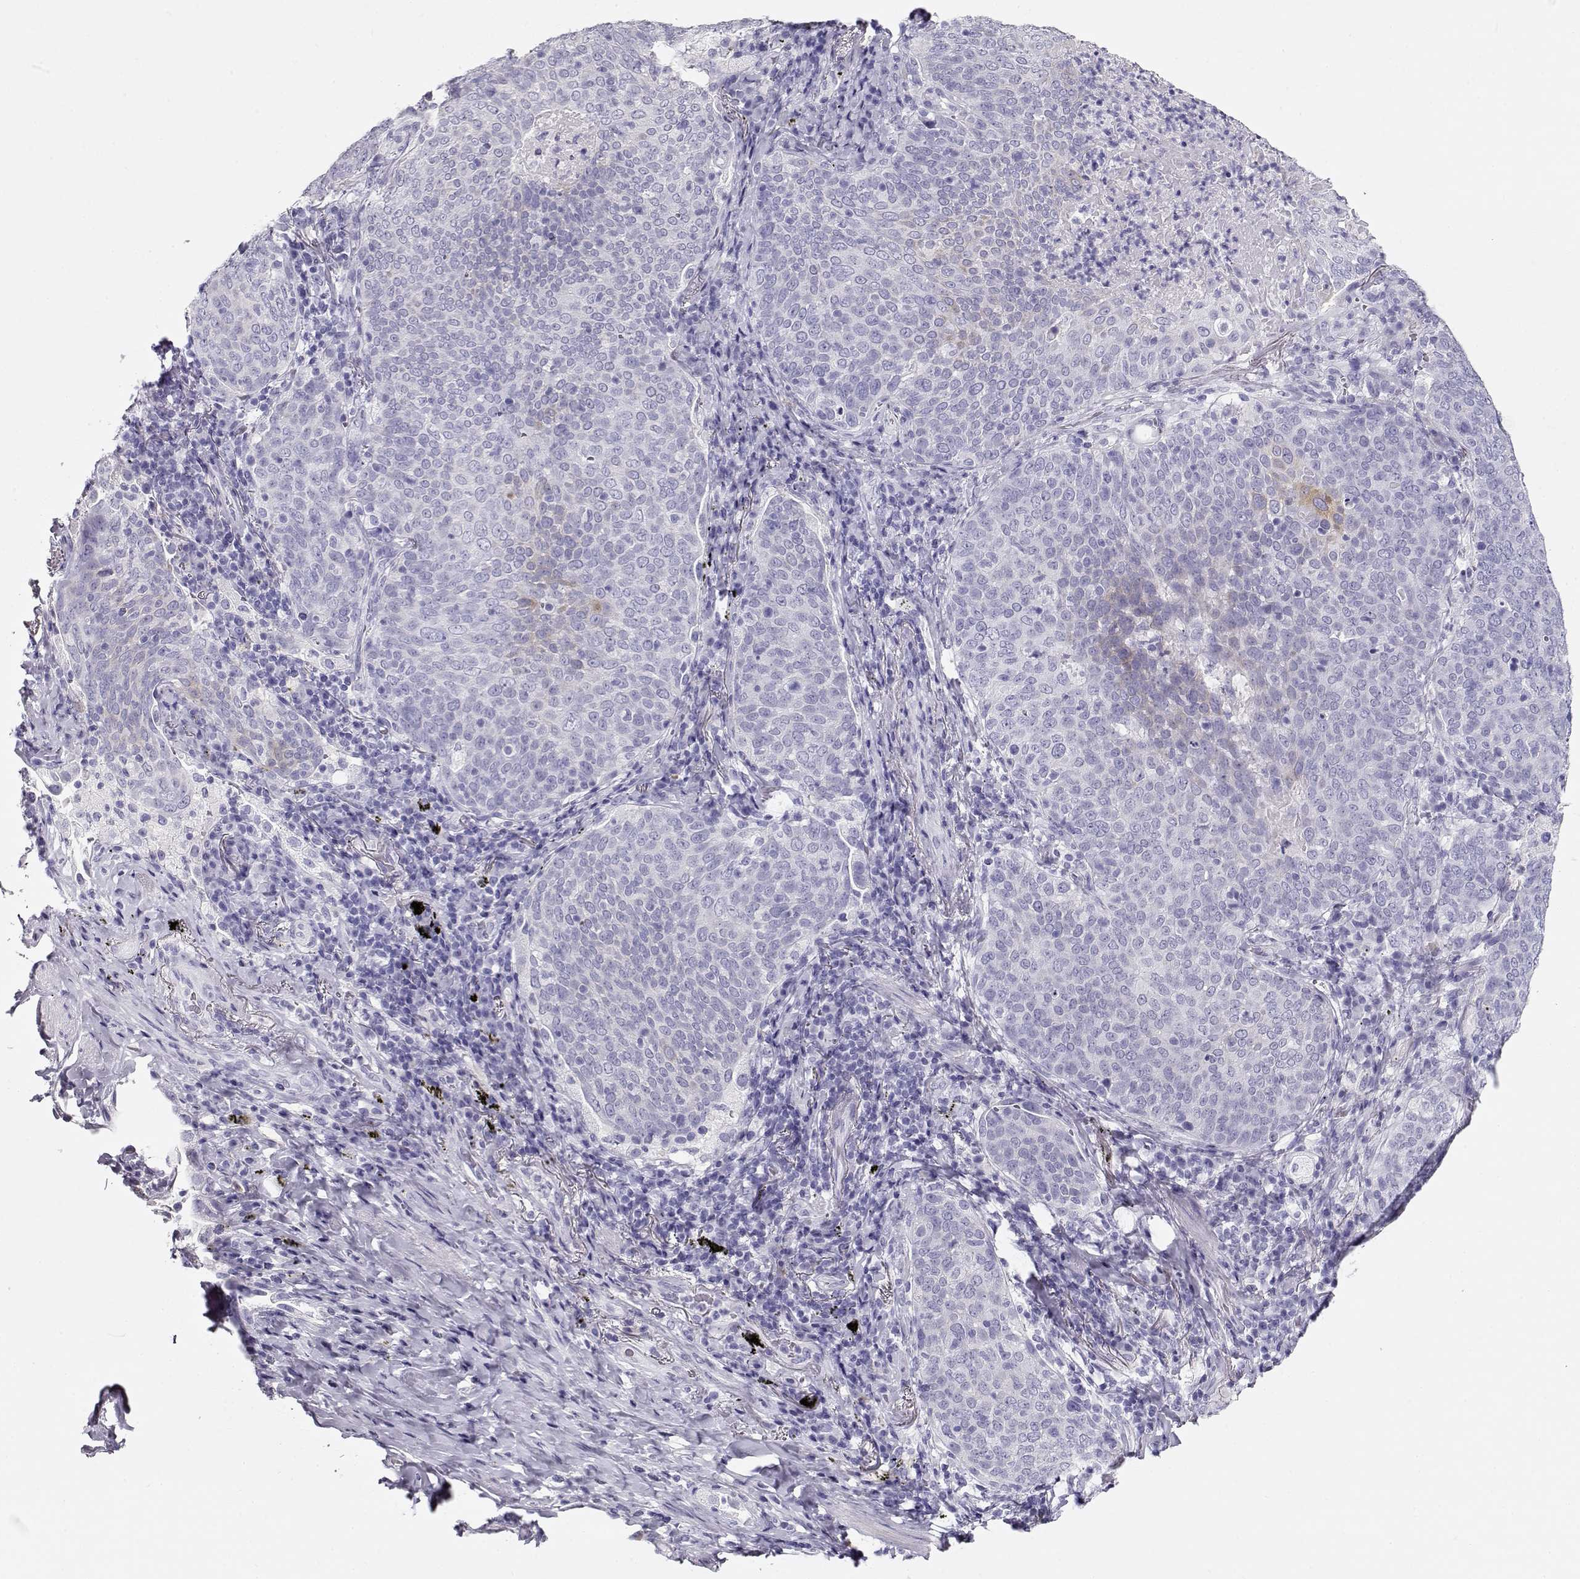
{"staining": {"intensity": "negative", "quantity": "none", "location": "none"}, "tissue": "lung cancer", "cell_type": "Tumor cells", "image_type": "cancer", "snomed": [{"axis": "morphology", "description": "Squamous cell carcinoma, NOS"}, {"axis": "topography", "description": "Lung"}], "caption": "An immunohistochemistry (IHC) histopathology image of lung cancer is shown. There is no staining in tumor cells of lung cancer.", "gene": "CRX", "patient": {"sex": "male", "age": 82}}